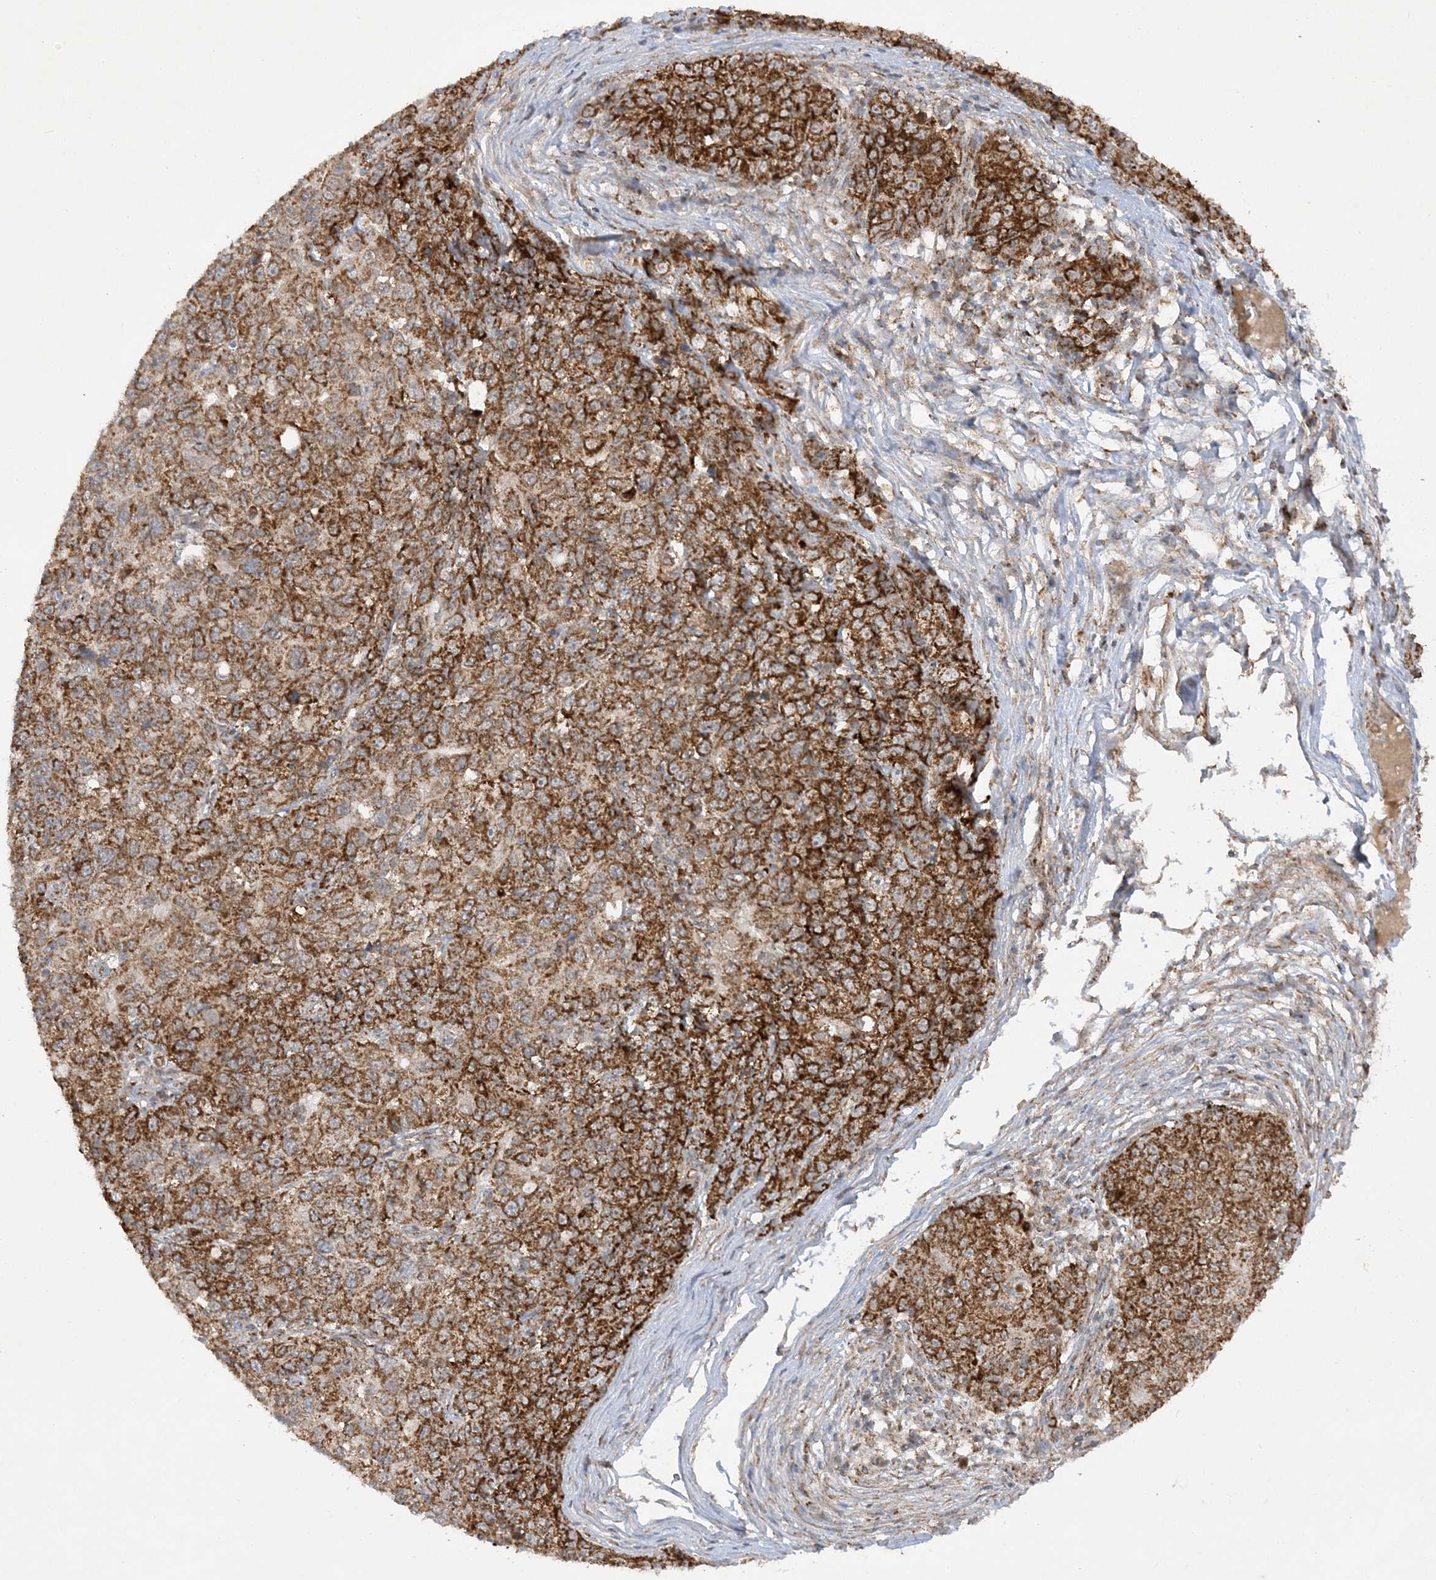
{"staining": {"intensity": "strong", "quantity": ">75%", "location": "cytoplasmic/membranous"}, "tissue": "ovarian cancer", "cell_type": "Tumor cells", "image_type": "cancer", "snomed": [{"axis": "morphology", "description": "Carcinoma, endometroid"}, {"axis": "topography", "description": "Ovary"}], "caption": "Human ovarian cancer (endometroid carcinoma) stained for a protein (brown) exhibits strong cytoplasmic/membranous positive staining in about >75% of tumor cells.", "gene": "NDUFAF3", "patient": {"sex": "female", "age": 42}}